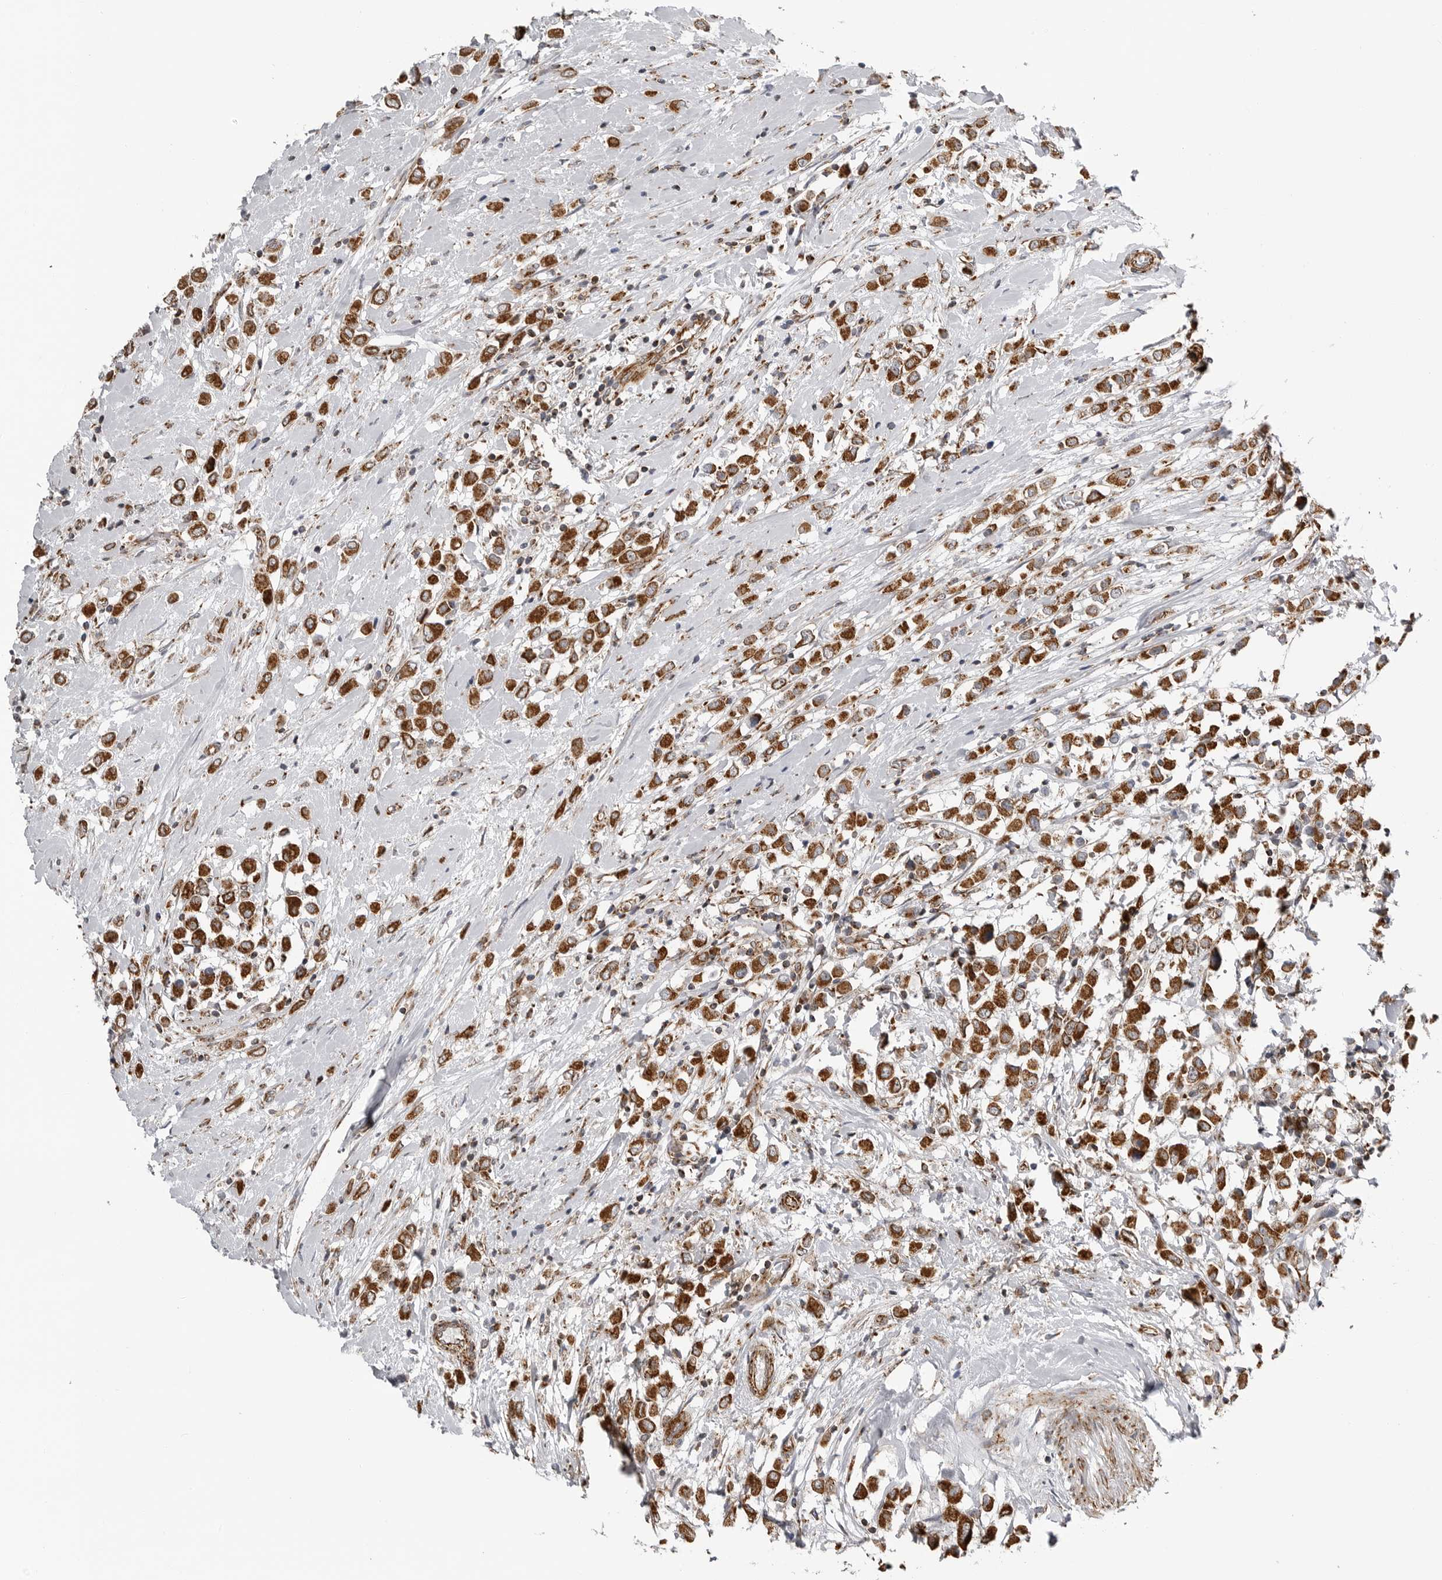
{"staining": {"intensity": "strong", "quantity": ">75%", "location": "cytoplasmic/membranous"}, "tissue": "breast cancer", "cell_type": "Tumor cells", "image_type": "cancer", "snomed": [{"axis": "morphology", "description": "Duct carcinoma"}, {"axis": "topography", "description": "Breast"}], "caption": "Breast cancer (intraductal carcinoma) stained with DAB immunohistochemistry demonstrates high levels of strong cytoplasmic/membranous positivity in about >75% of tumor cells. Immunohistochemistry (ihc) stains the protein in brown and the nuclei are stained blue.", "gene": "FH", "patient": {"sex": "female", "age": 61}}